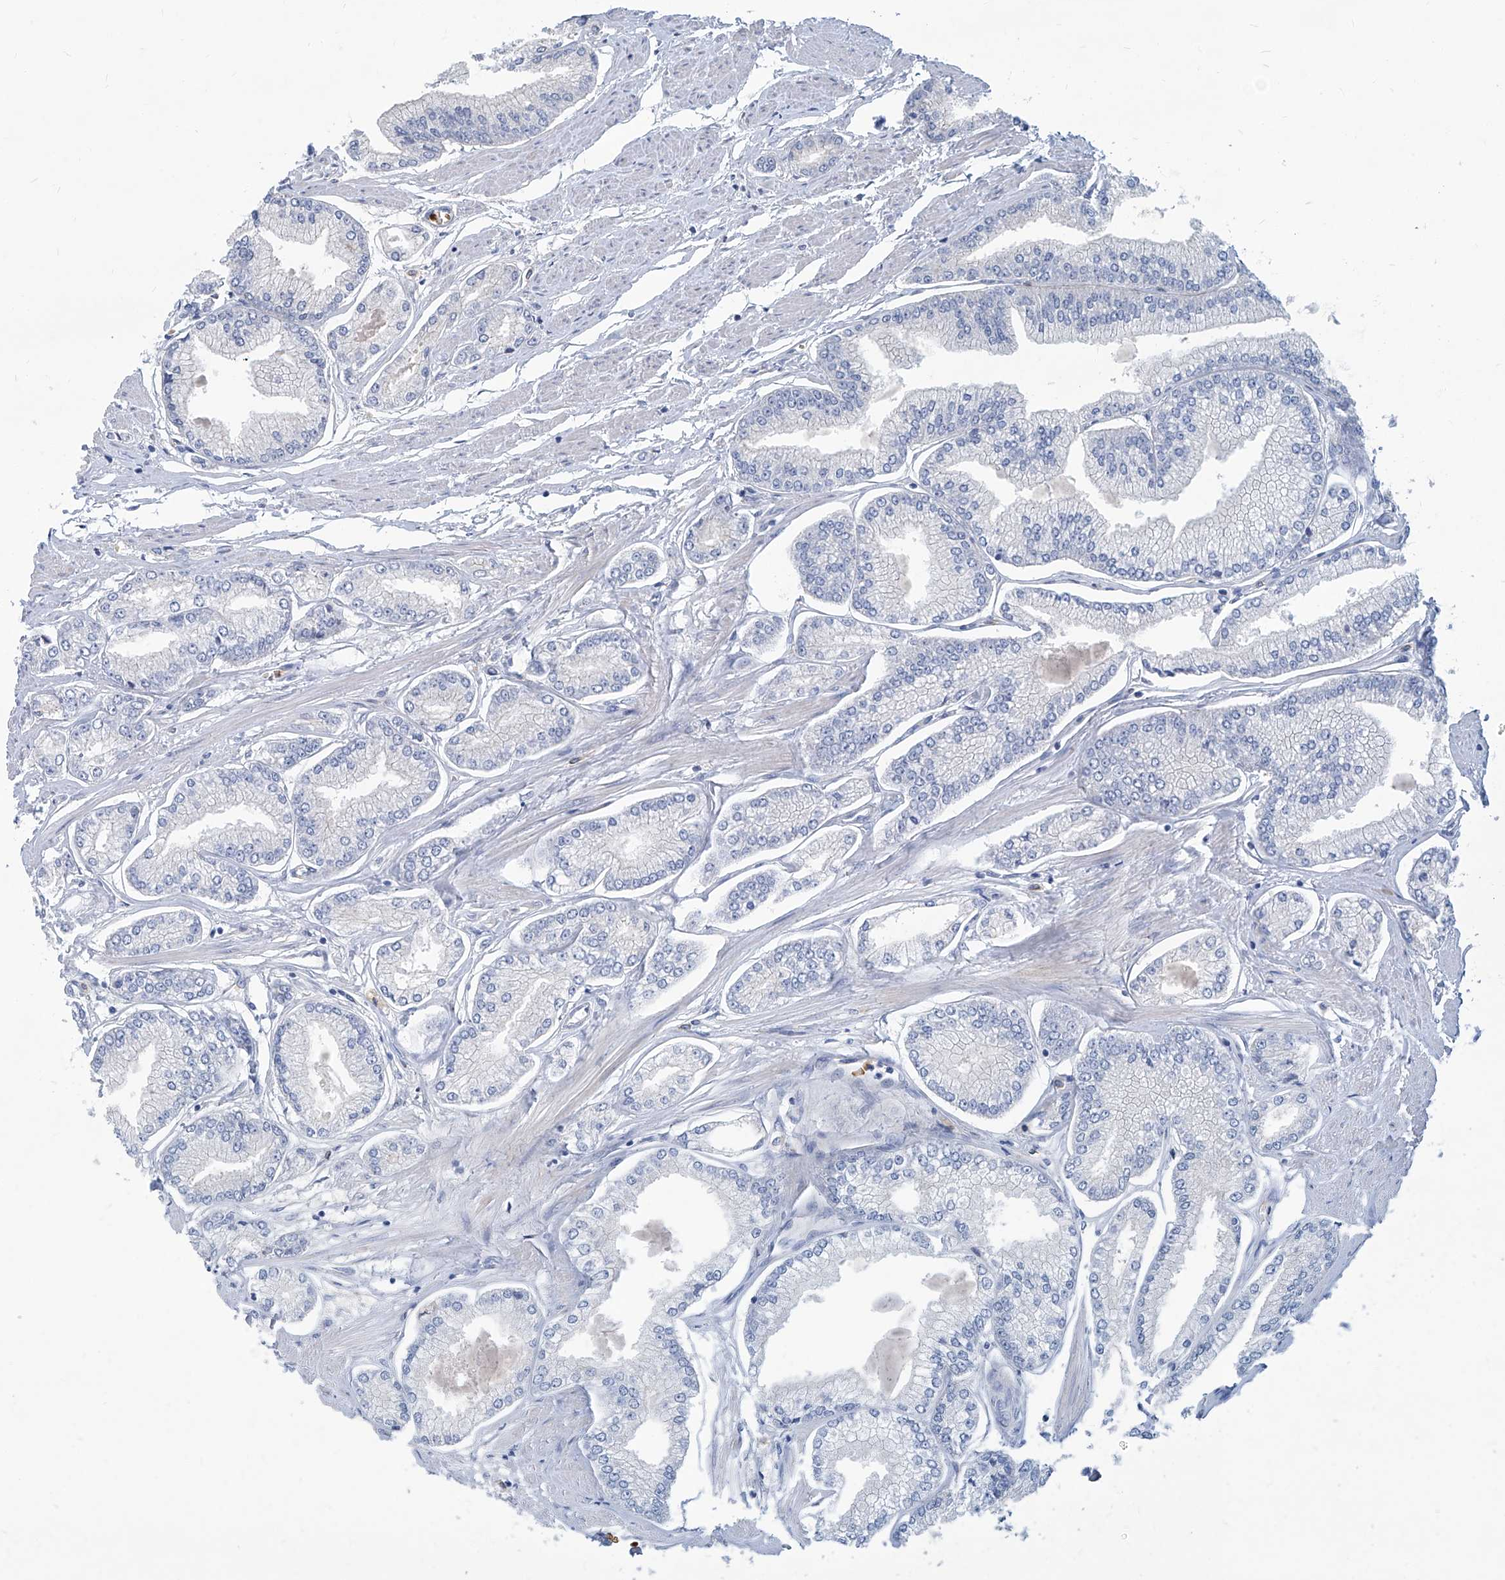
{"staining": {"intensity": "negative", "quantity": "none", "location": "none"}, "tissue": "prostate cancer", "cell_type": "Tumor cells", "image_type": "cancer", "snomed": [{"axis": "morphology", "description": "Adenocarcinoma, Low grade"}, {"axis": "topography", "description": "Prostate"}], "caption": "Tumor cells show no significant expression in low-grade adenocarcinoma (prostate).", "gene": "FPR2", "patient": {"sex": "male", "age": 52}}